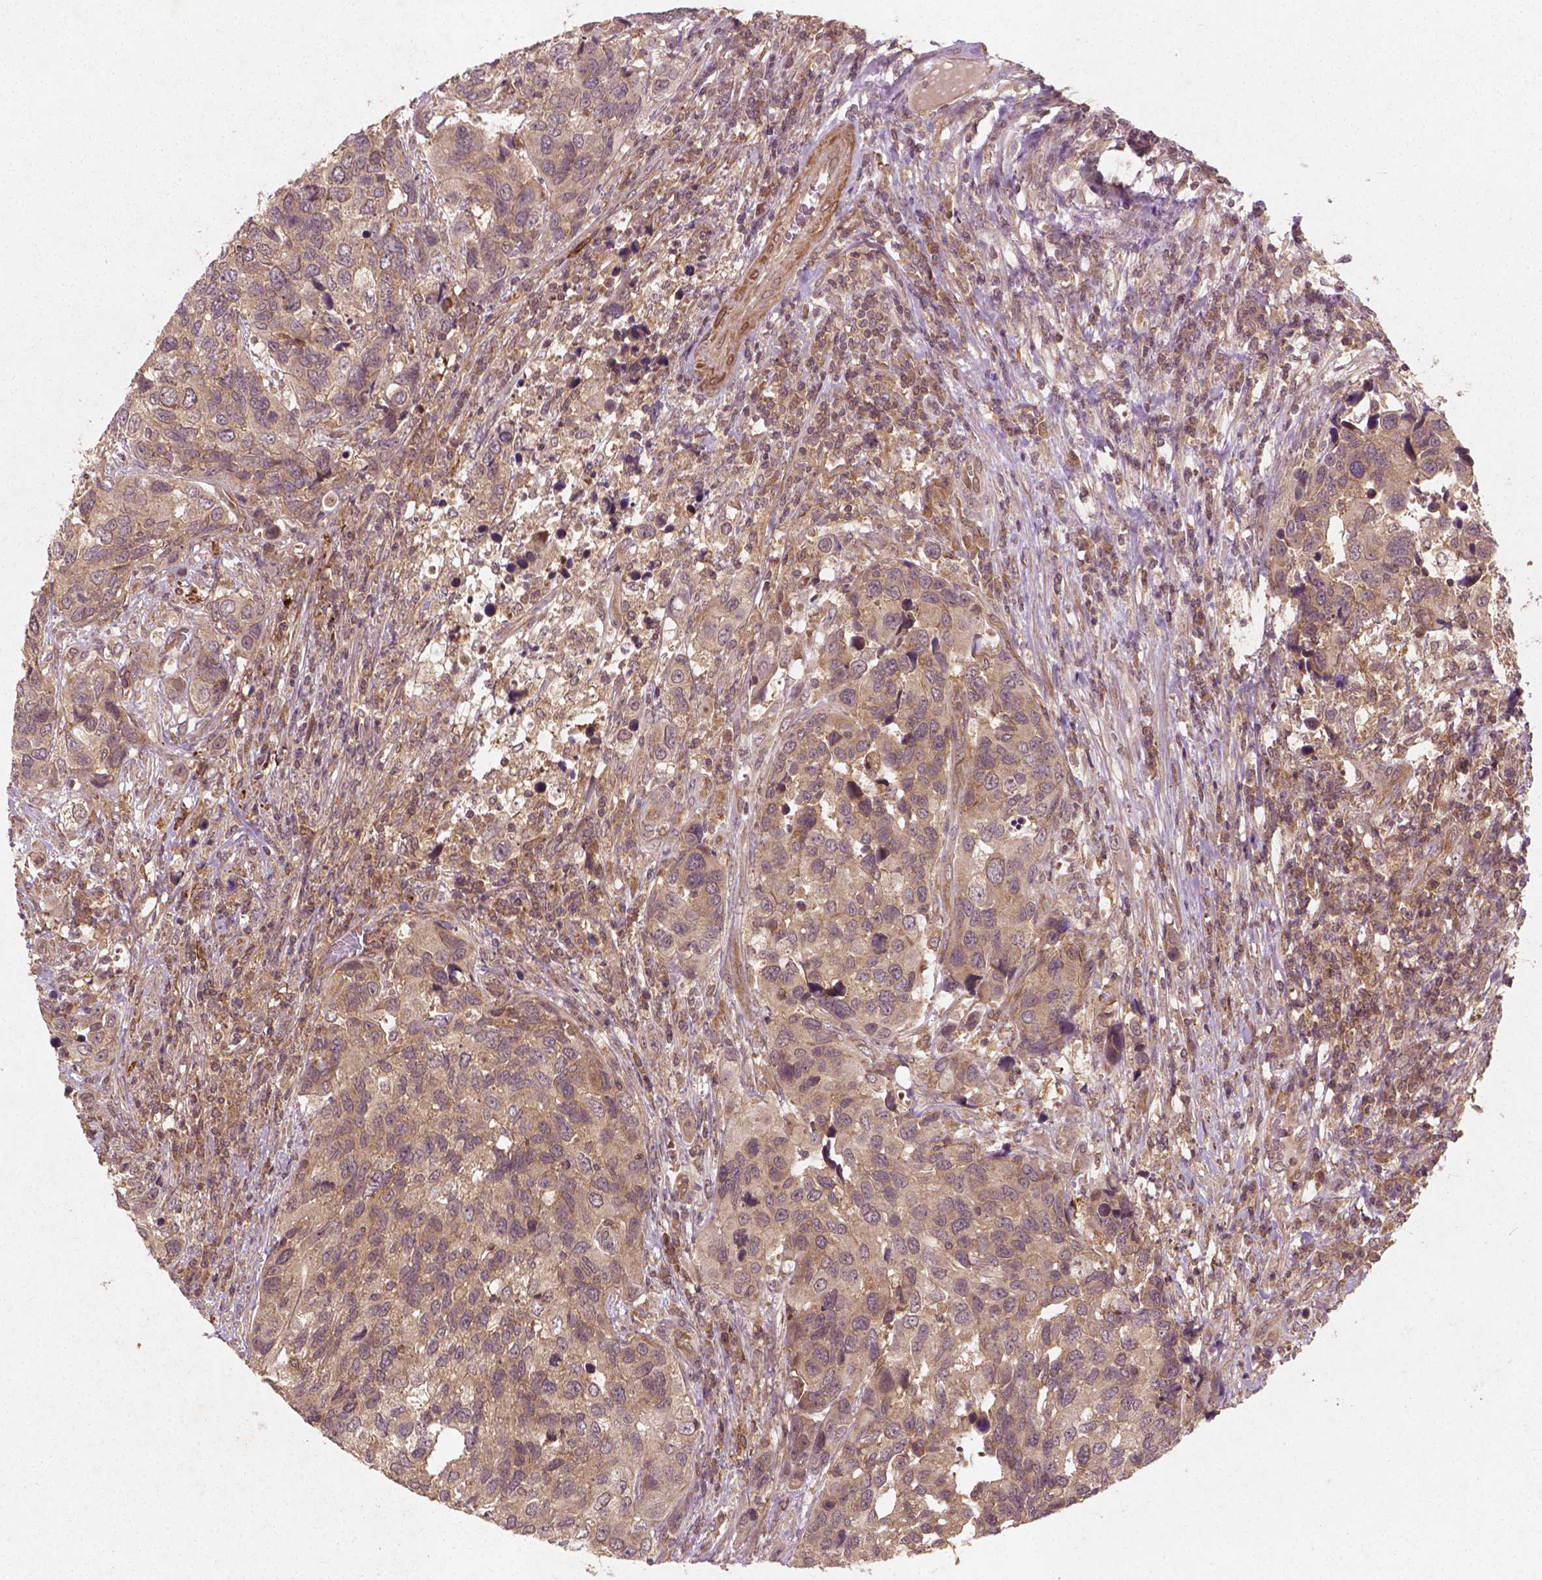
{"staining": {"intensity": "weak", "quantity": ">75%", "location": "cytoplasmic/membranous"}, "tissue": "urothelial cancer", "cell_type": "Tumor cells", "image_type": "cancer", "snomed": [{"axis": "morphology", "description": "Urothelial carcinoma, High grade"}, {"axis": "topography", "description": "Urinary bladder"}], "caption": "A histopathology image of urothelial cancer stained for a protein reveals weak cytoplasmic/membranous brown staining in tumor cells.", "gene": "CYFIP2", "patient": {"sex": "male", "age": 60}}